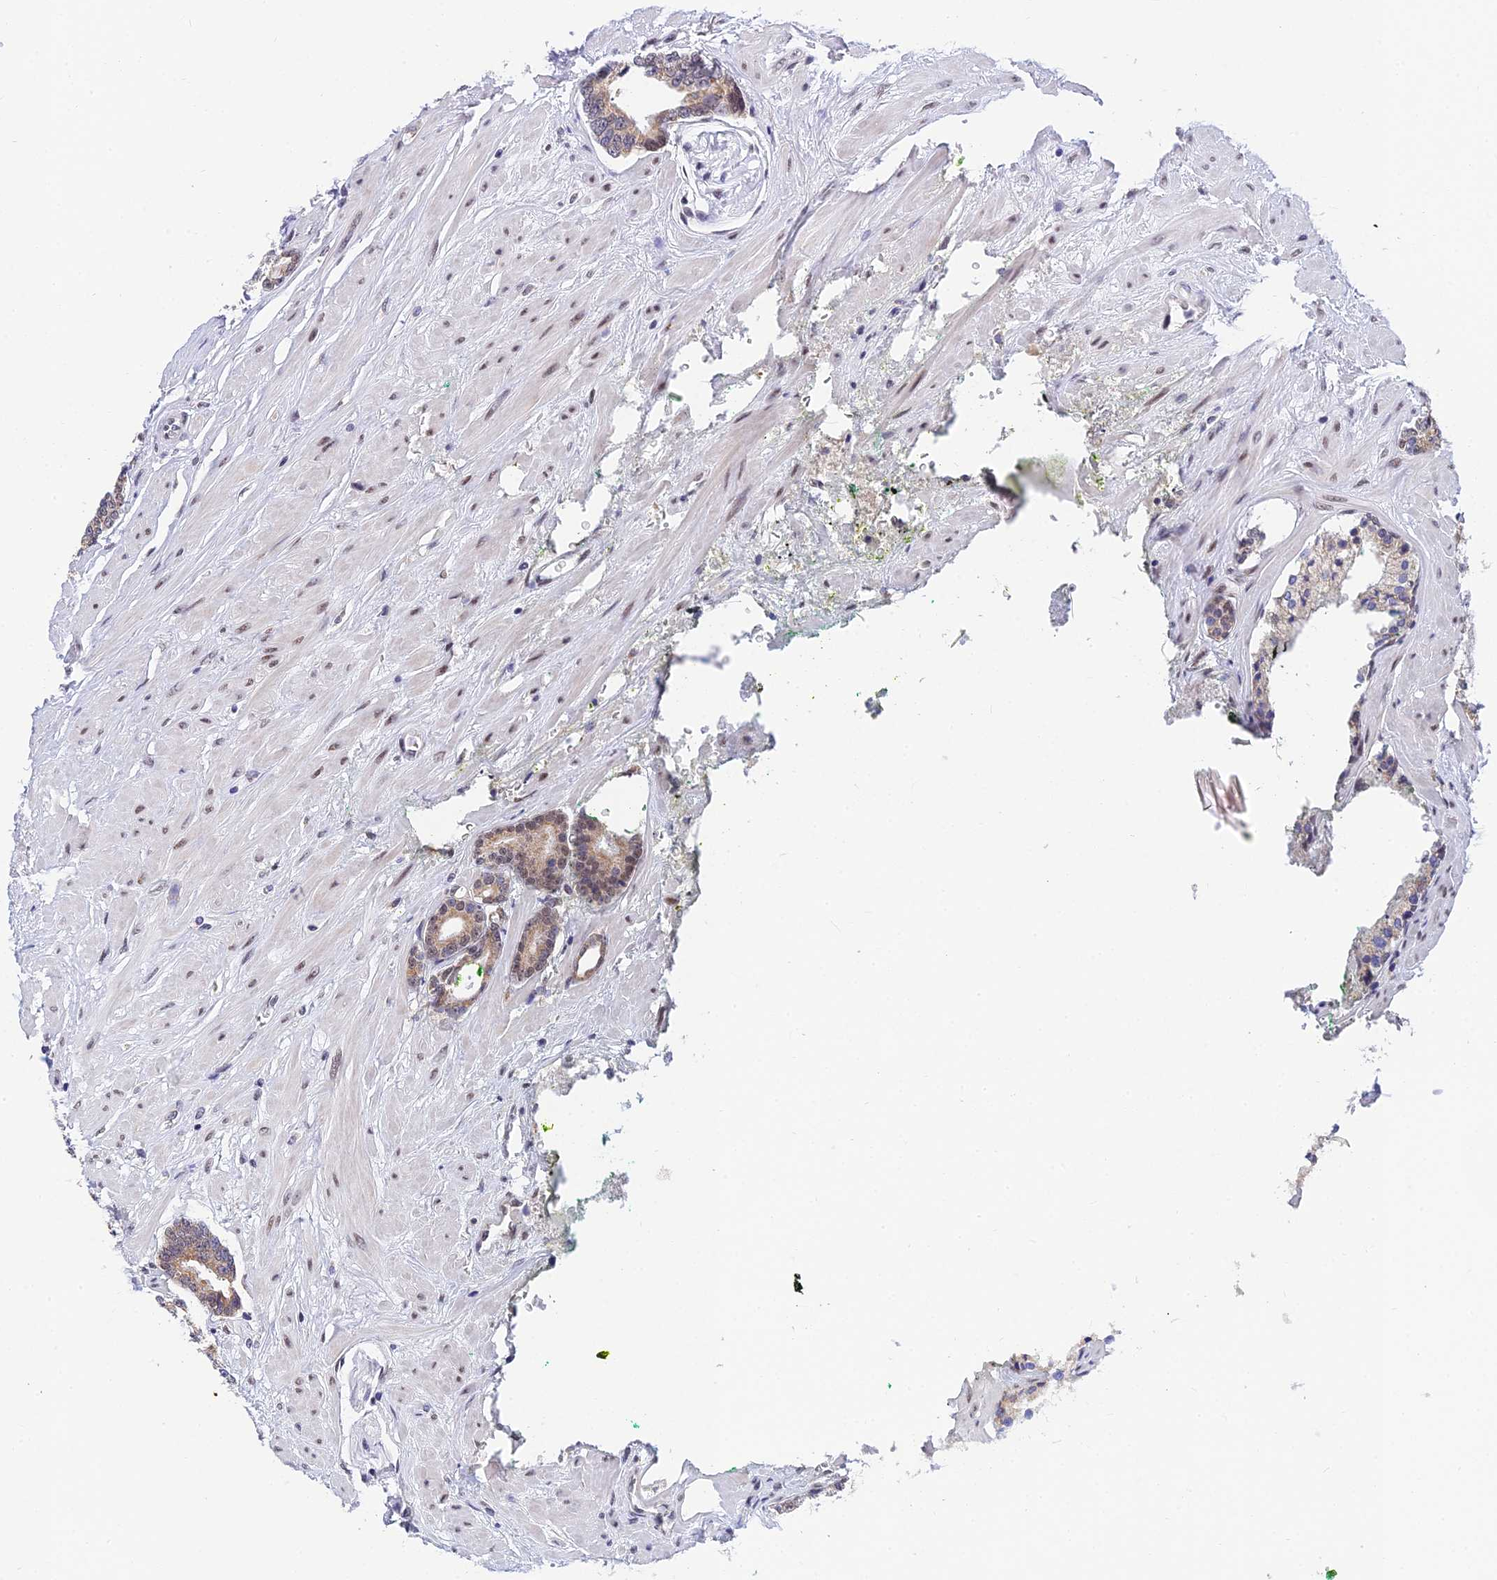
{"staining": {"intensity": "weak", "quantity": ">75%", "location": "cytoplasmic/membranous"}, "tissue": "prostate cancer", "cell_type": "Tumor cells", "image_type": "cancer", "snomed": [{"axis": "morphology", "description": "Adenocarcinoma, High grade"}, {"axis": "topography", "description": "Prostate"}], "caption": "Protein staining of prostate adenocarcinoma (high-grade) tissue shows weak cytoplasmic/membranous expression in approximately >75% of tumor cells.", "gene": "C2orf49", "patient": {"sex": "male", "age": 58}}